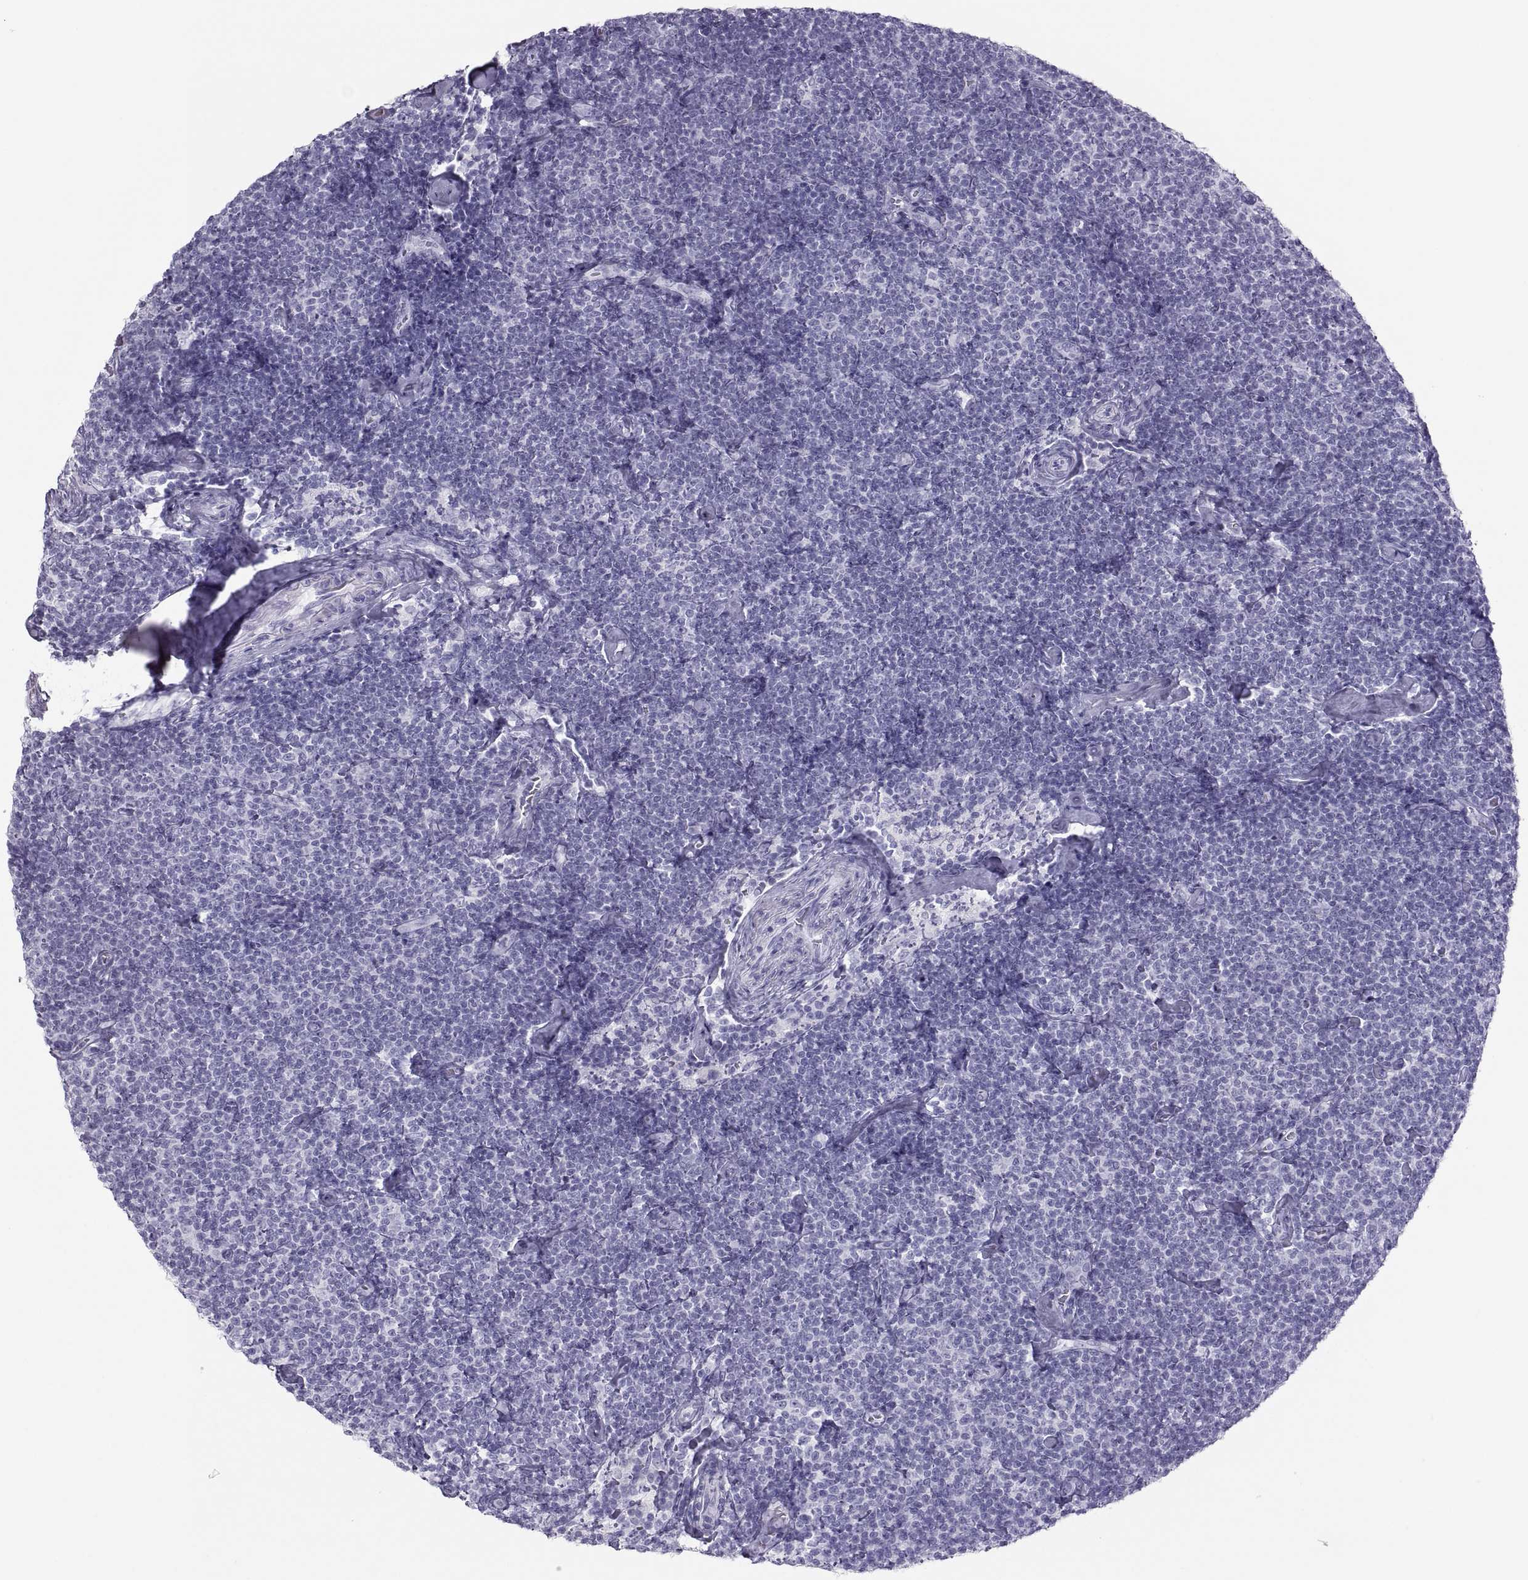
{"staining": {"intensity": "negative", "quantity": "none", "location": "none"}, "tissue": "lymphoma", "cell_type": "Tumor cells", "image_type": "cancer", "snomed": [{"axis": "morphology", "description": "Malignant lymphoma, non-Hodgkin's type, Low grade"}, {"axis": "topography", "description": "Lymph node"}], "caption": "This is an immunohistochemistry image of human malignant lymphoma, non-Hodgkin's type (low-grade). There is no staining in tumor cells.", "gene": "SEMG1", "patient": {"sex": "male", "age": 81}}